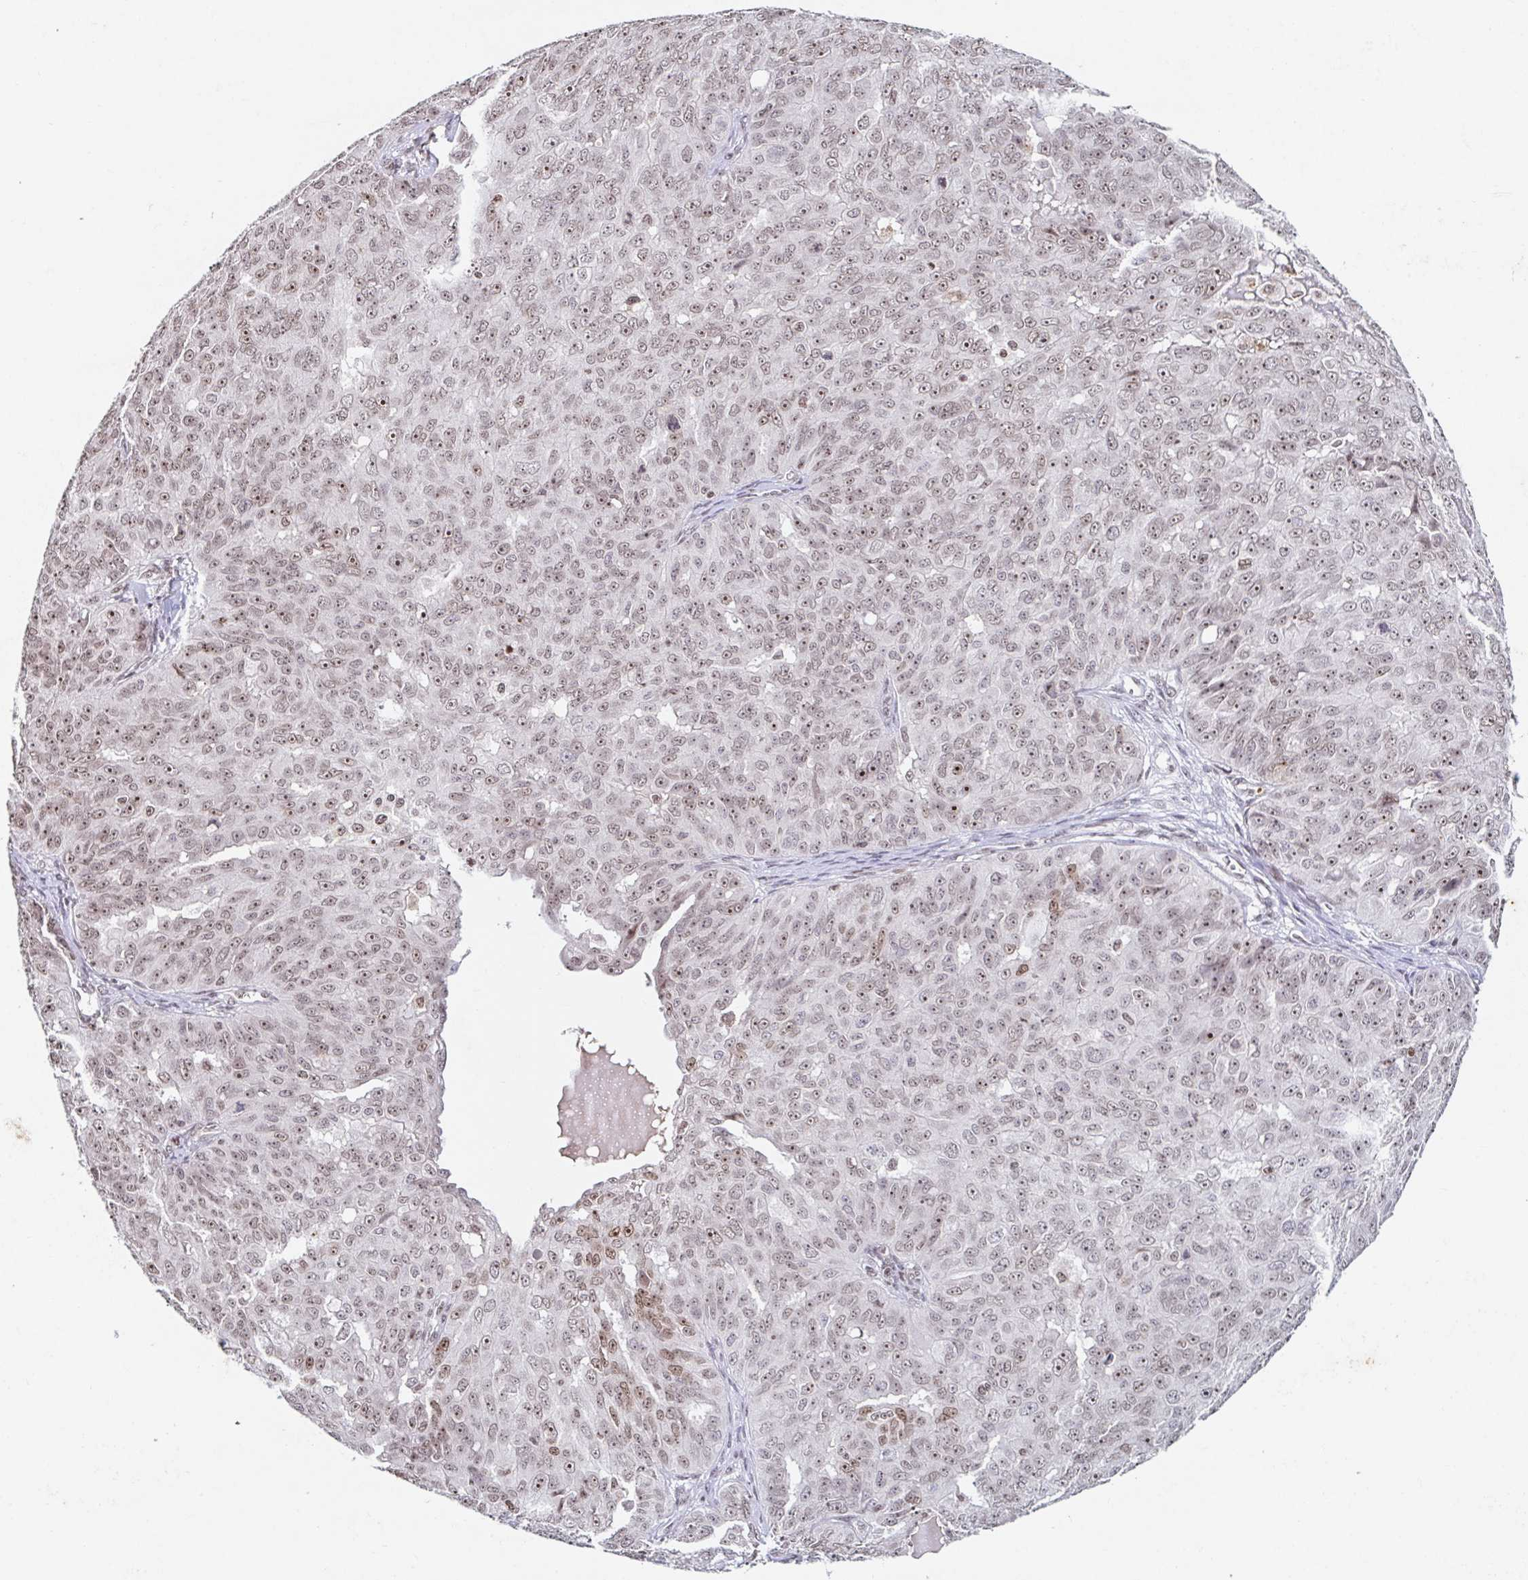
{"staining": {"intensity": "moderate", "quantity": ">75%", "location": "nuclear"}, "tissue": "ovarian cancer", "cell_type": "Tumor cells", "image_type": "cancer", "snomed": [{"axis": "morphology", "description": "Carcinoma, endometroid"}, {"axis": "topography", "description": "Ovary"}], "caption": "Ovarian cancer (endometroid carcinoma) stained for a protein reveals moderate nuclear positivity in tumor cells.", "gene": "C19orf53", "patient": {"sex": "female", "age": 70}}